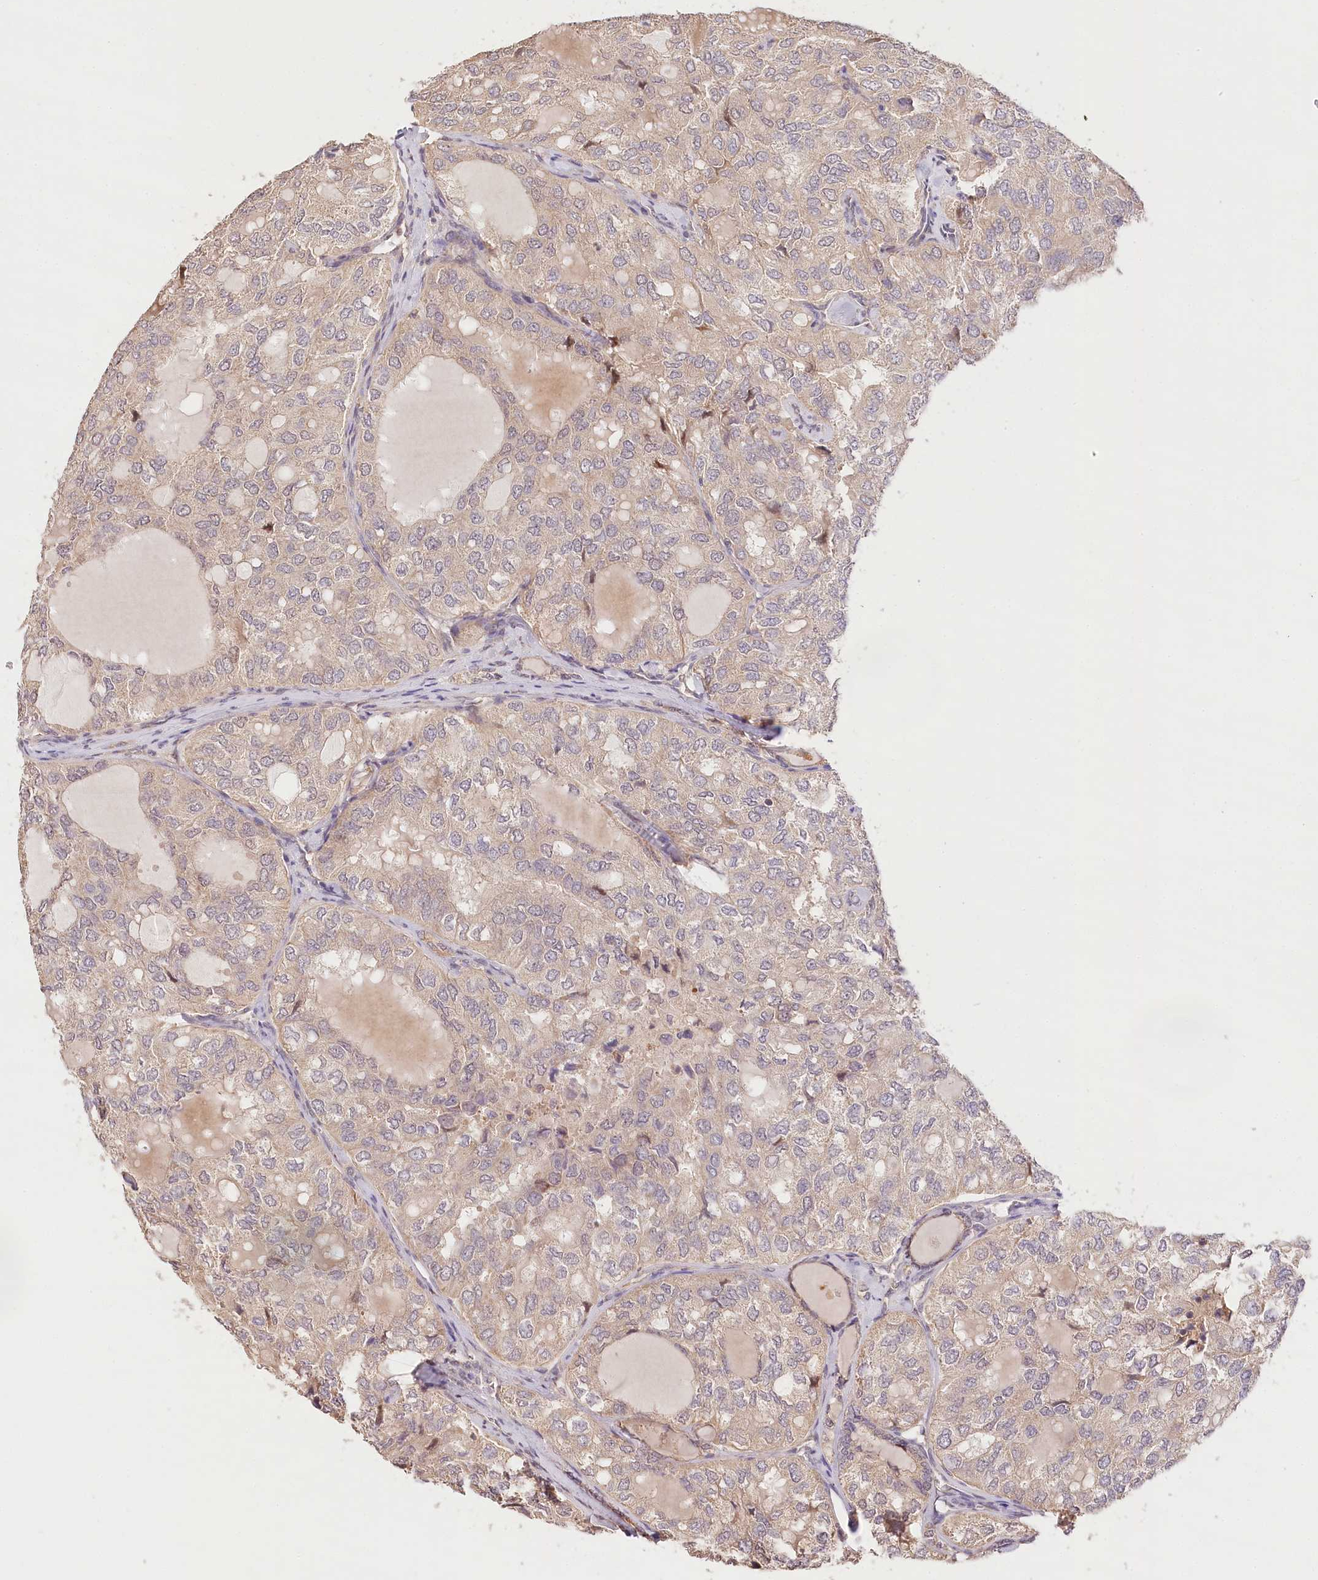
{"staining": {"intensity": "weak", "quantity": ">75%", "location": "cytoplasmic/membranous"}, "tissue": "thyroid cancer", "cell_type": "Tumor cells", "image_type": "cancer", "snomed": [{"axis": "morphology", "description": "Follicular adenoma carcinoma, NOS"}, {"axis": "topography", "description": "Thyroid gland"}], "caption": "This histopathology image displays immunohistochemistry staining of thyroid cancer (follicular adenoma carcinoma), with low weak cytoplasmic/membranous positivity in approximately >75% of tumor cells.", "gene": "LSS", "patient": {"sex": "male", "age": 75}}